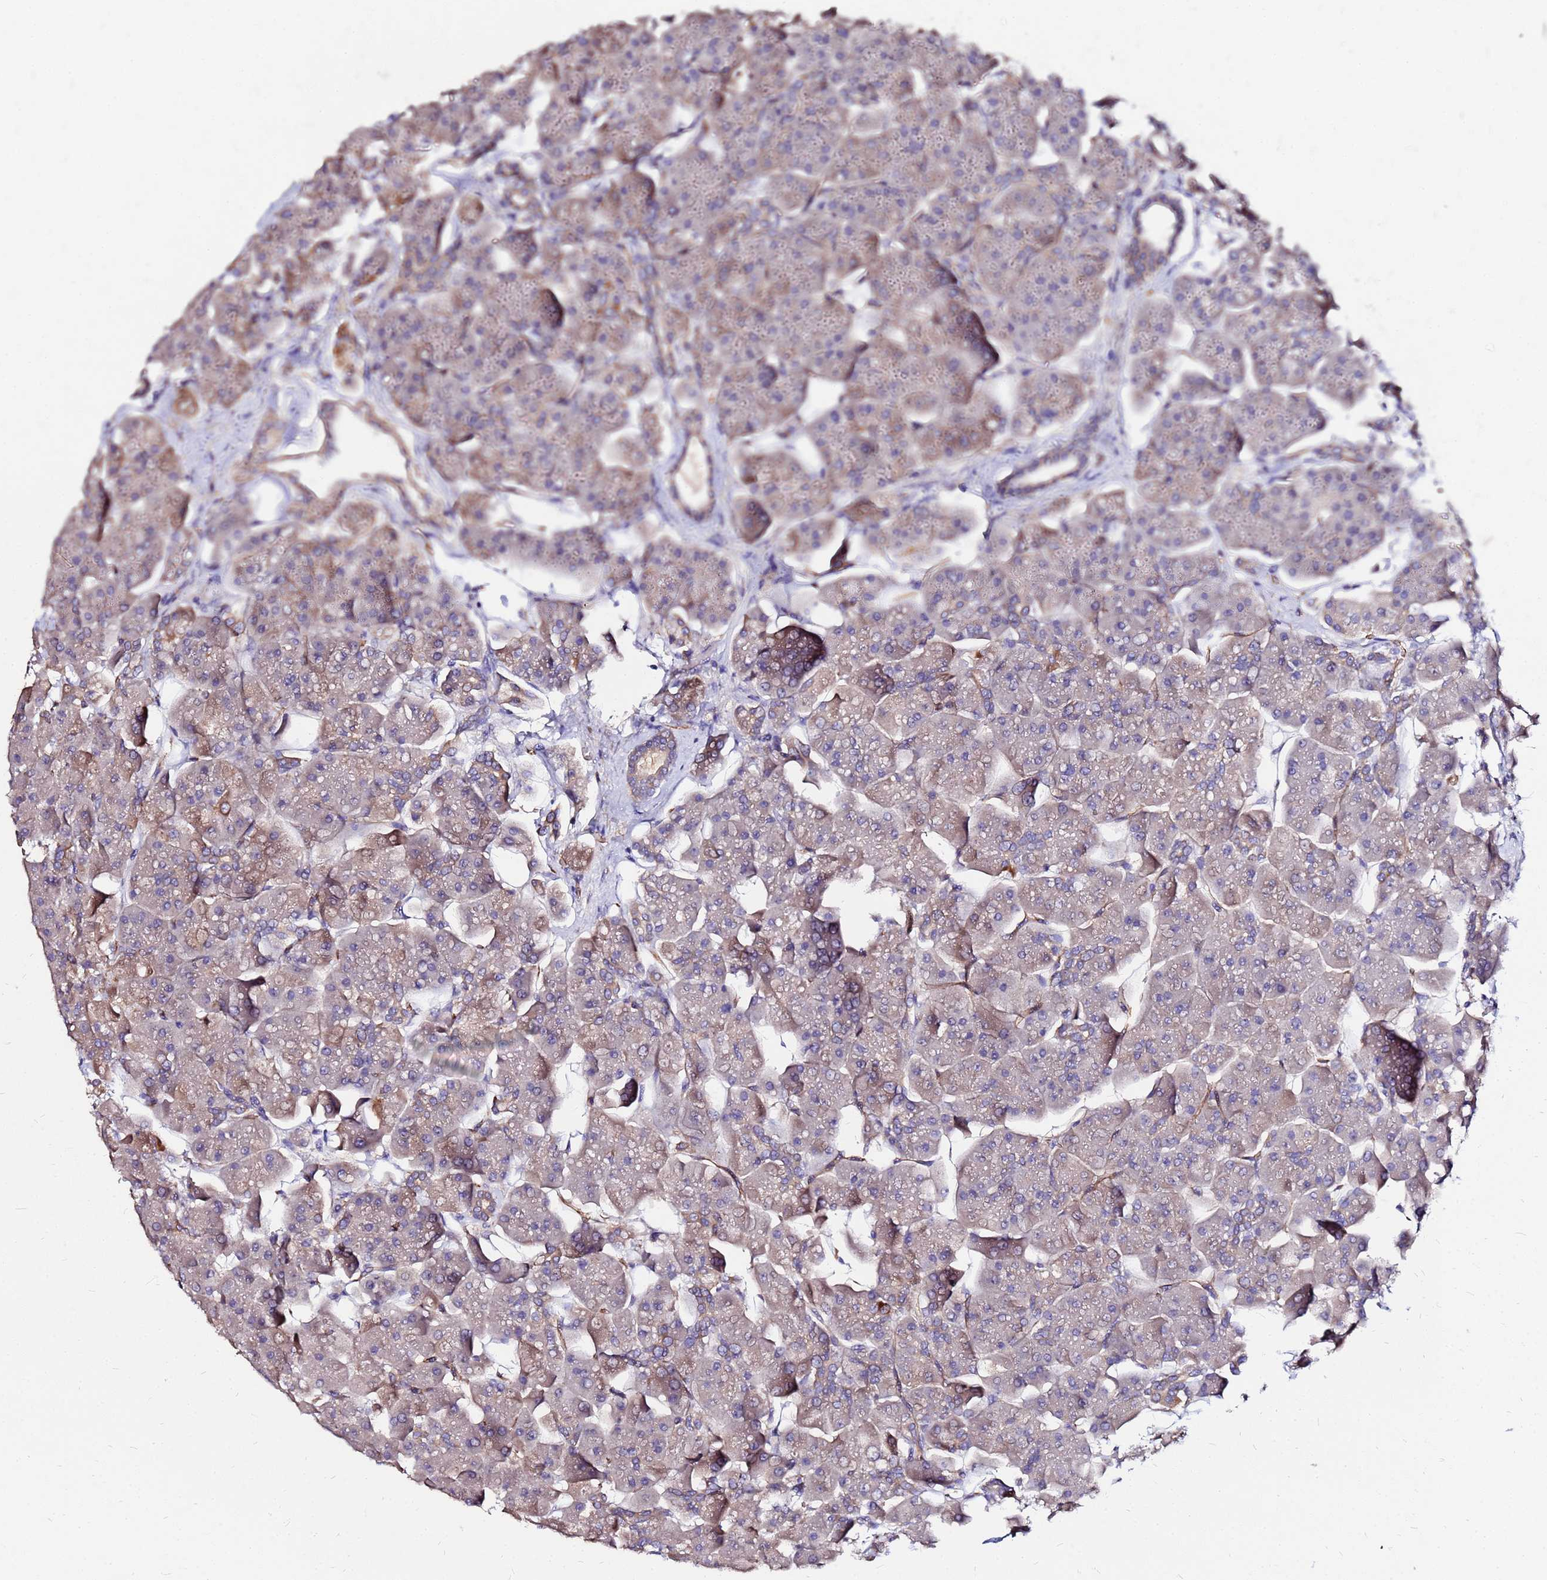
{"staining": {"intensity": "moderate", "quantity": "<25%", "location": "cytoplasmic/membranous"}, "tissue": "pancreas", "cell_type": "Exocrine glandular cells", "image_type": "normal", "snomed": [{"axis": "morphology", "description": "Normal tissue, NOS"}, {"axis": "topography", "description": "Pancreas"}], "caption": "Immunohistochemical staining of normal pancreas demonstrates <25% levels of moderate cytoplasmic/membranous protein staining in about <25% of exocrine glandular cells.", "gene": "ARHGEF35", "patient": {"sex": "male", "age": 66}}